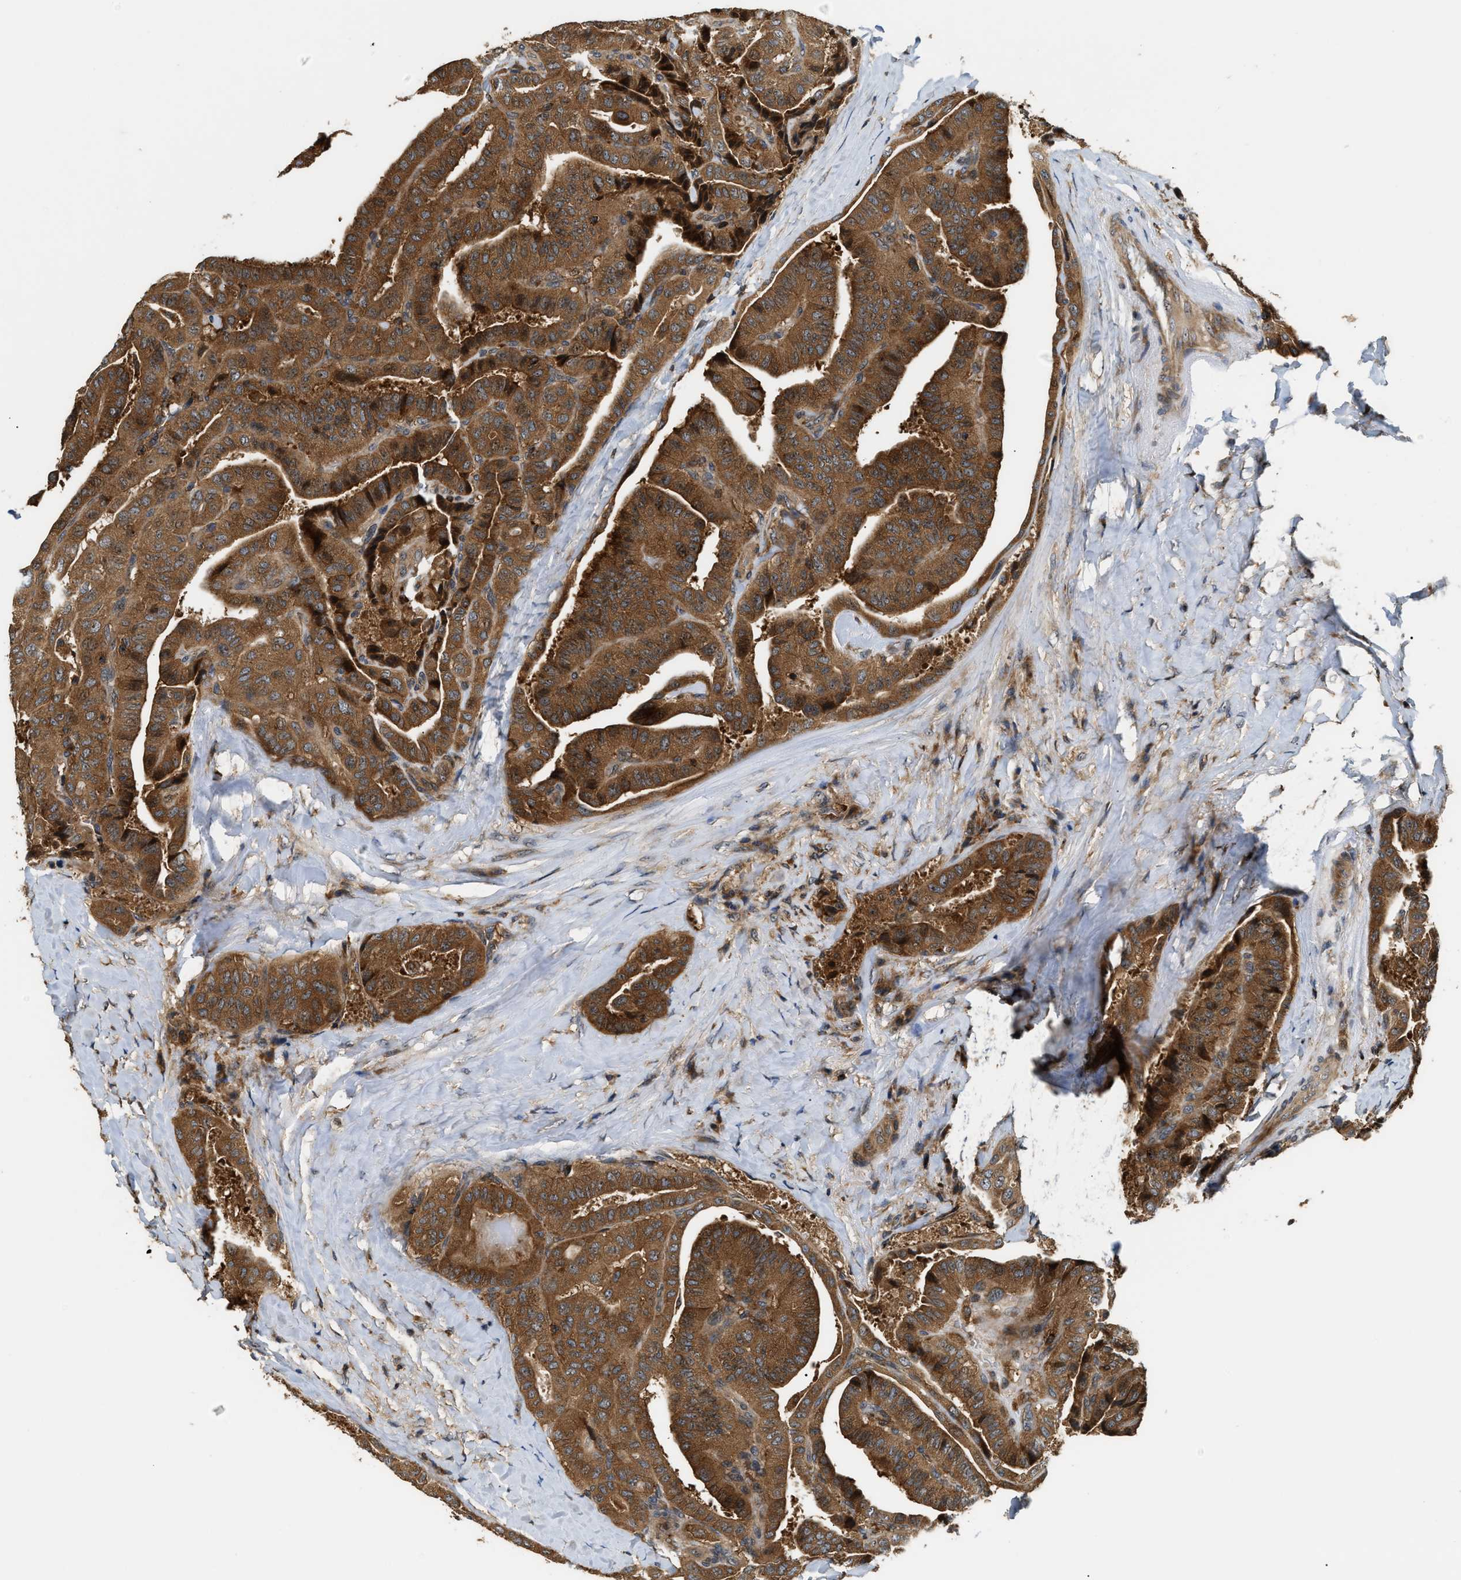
{"staining": {"intensity": "strong", "quantity": ">75%", "location": "cytoplasmic/membranous"}, "tissue": "thyroid cancer", "cell_type": "Tumor cells", "image_type": "cancer", "snomed": [{"axis": "morphology", "description": "Papillary adenocarcinoma, NOS"}, {"axis": "topography", "description": "Thyroid gland"}], "caption": "The photomicrograph exhibits immunohistochemical staining of papillary adenocarcinoma (thyroid). There is strong cytoplasmic/membranous positivity is seen in about >75% of tumor cells. (DAB (3,3'-diaminobenzidine) = brown stain, brightfield microscopy at high magnification).", "gene": "SNX5", "patient": {"sex": "male", "age": 77}}